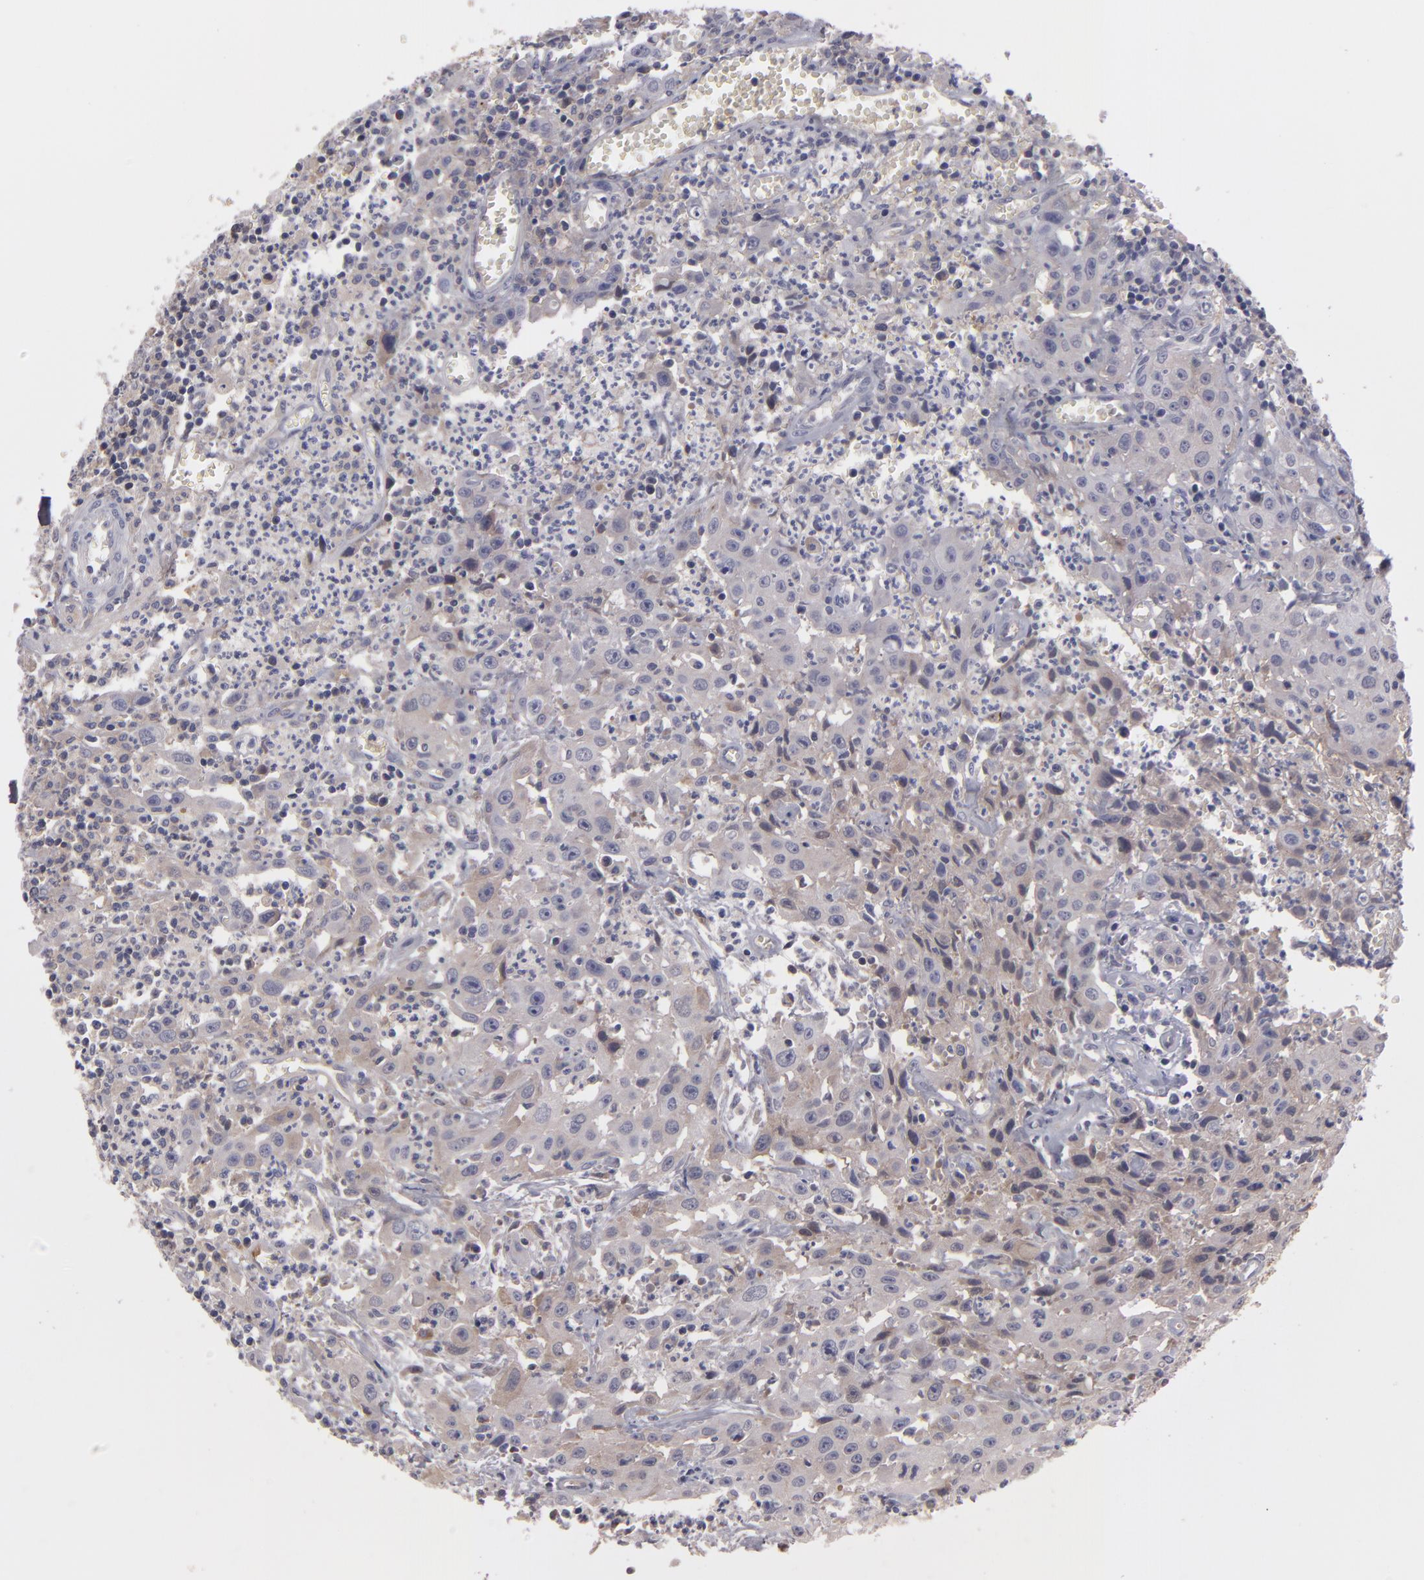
{"staining": {"intensity": "weak", "quantity": "25%-75%", "location": "cytoplasmic/membranous"}, "tissue": "urothelial cancer", "cell_type": "Tumor cells", "image_type": "cancer", "snomed": [{"axis": "morphology", "description": "Urothelial carcinoma, High grade"}, {"axis": "topography", "description": "Urinary bladder"}], "caption": "IHC staining of urothelial carcinoma (high-grade), which reveals low levels of weak cytoplasmic/membranous expression in approximately 25%-75% of tumor cells indicating weak cytoplasmic/membranous protein expression. The staining was performed using DAB (brown) for protein detection and nuclei were counterstained in hematoxylin (blue).", "gene": "ITIH4", "patient": {"sex": "male", "age": 66}}